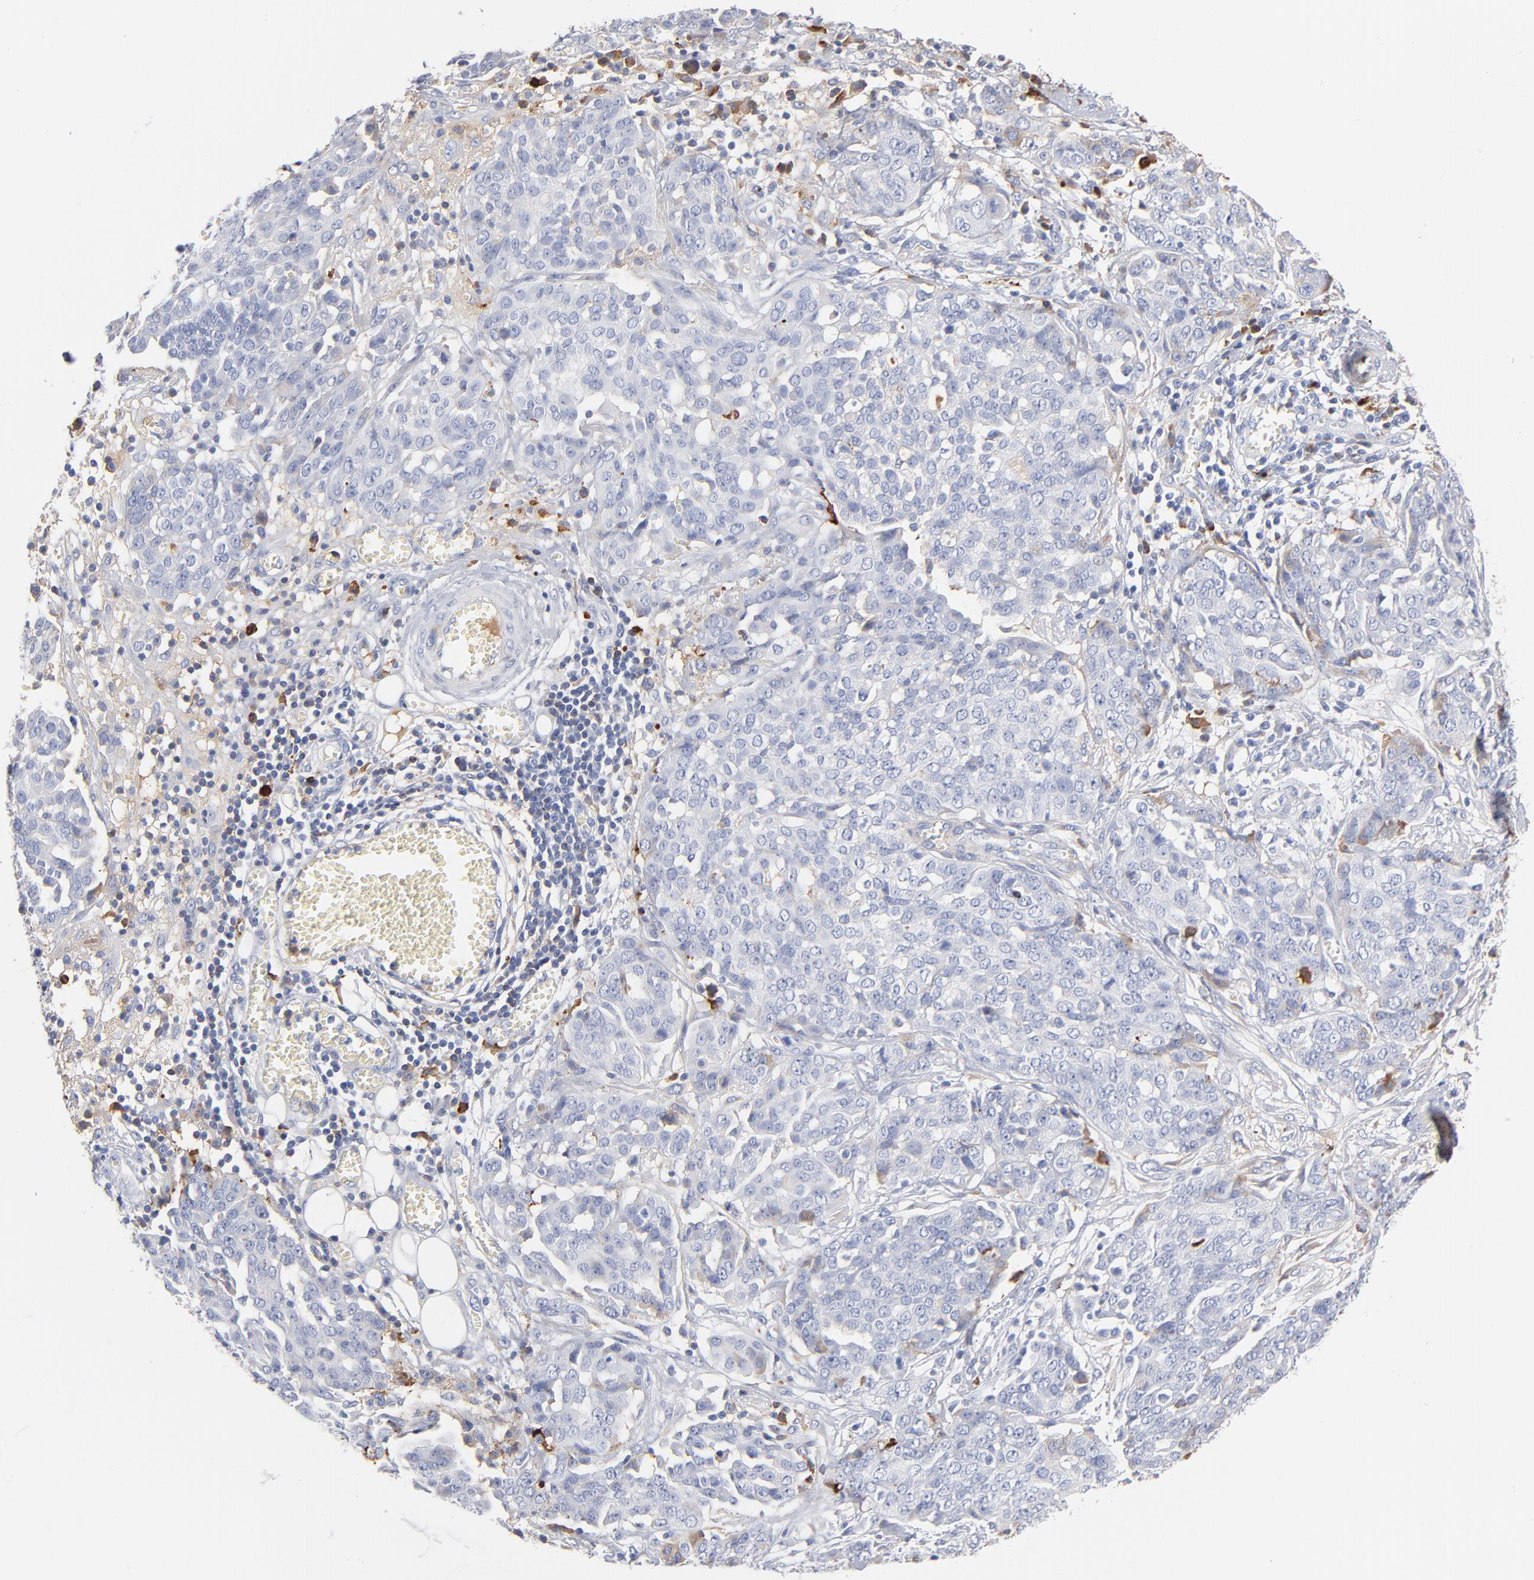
{"staining": {"intensity": "negative", "quantity": "none", "location": "none"}, "tissue": "ovarian cancer", "cell_type": "Tumor cells", "image_type": "cancer", "snomed": [{"axis": "morphology", "description": "Cystadenocarcinoma, serous, NOS"}, {"axis": "topography", "description": "Soft tissue"}, {"axis": "topography", "description": "Ovary"}], "caption": "Immunohistochemistry (IHC) micrograph of neoplastic tissue: ovarian serous cystadenocarcinoma stained with DAB (3,3'-diaminobenzidine) demonstrates no significant protein expression in tumor cells.", "gene": "APOH", "patient": {"sex": "female", "age": 57}}